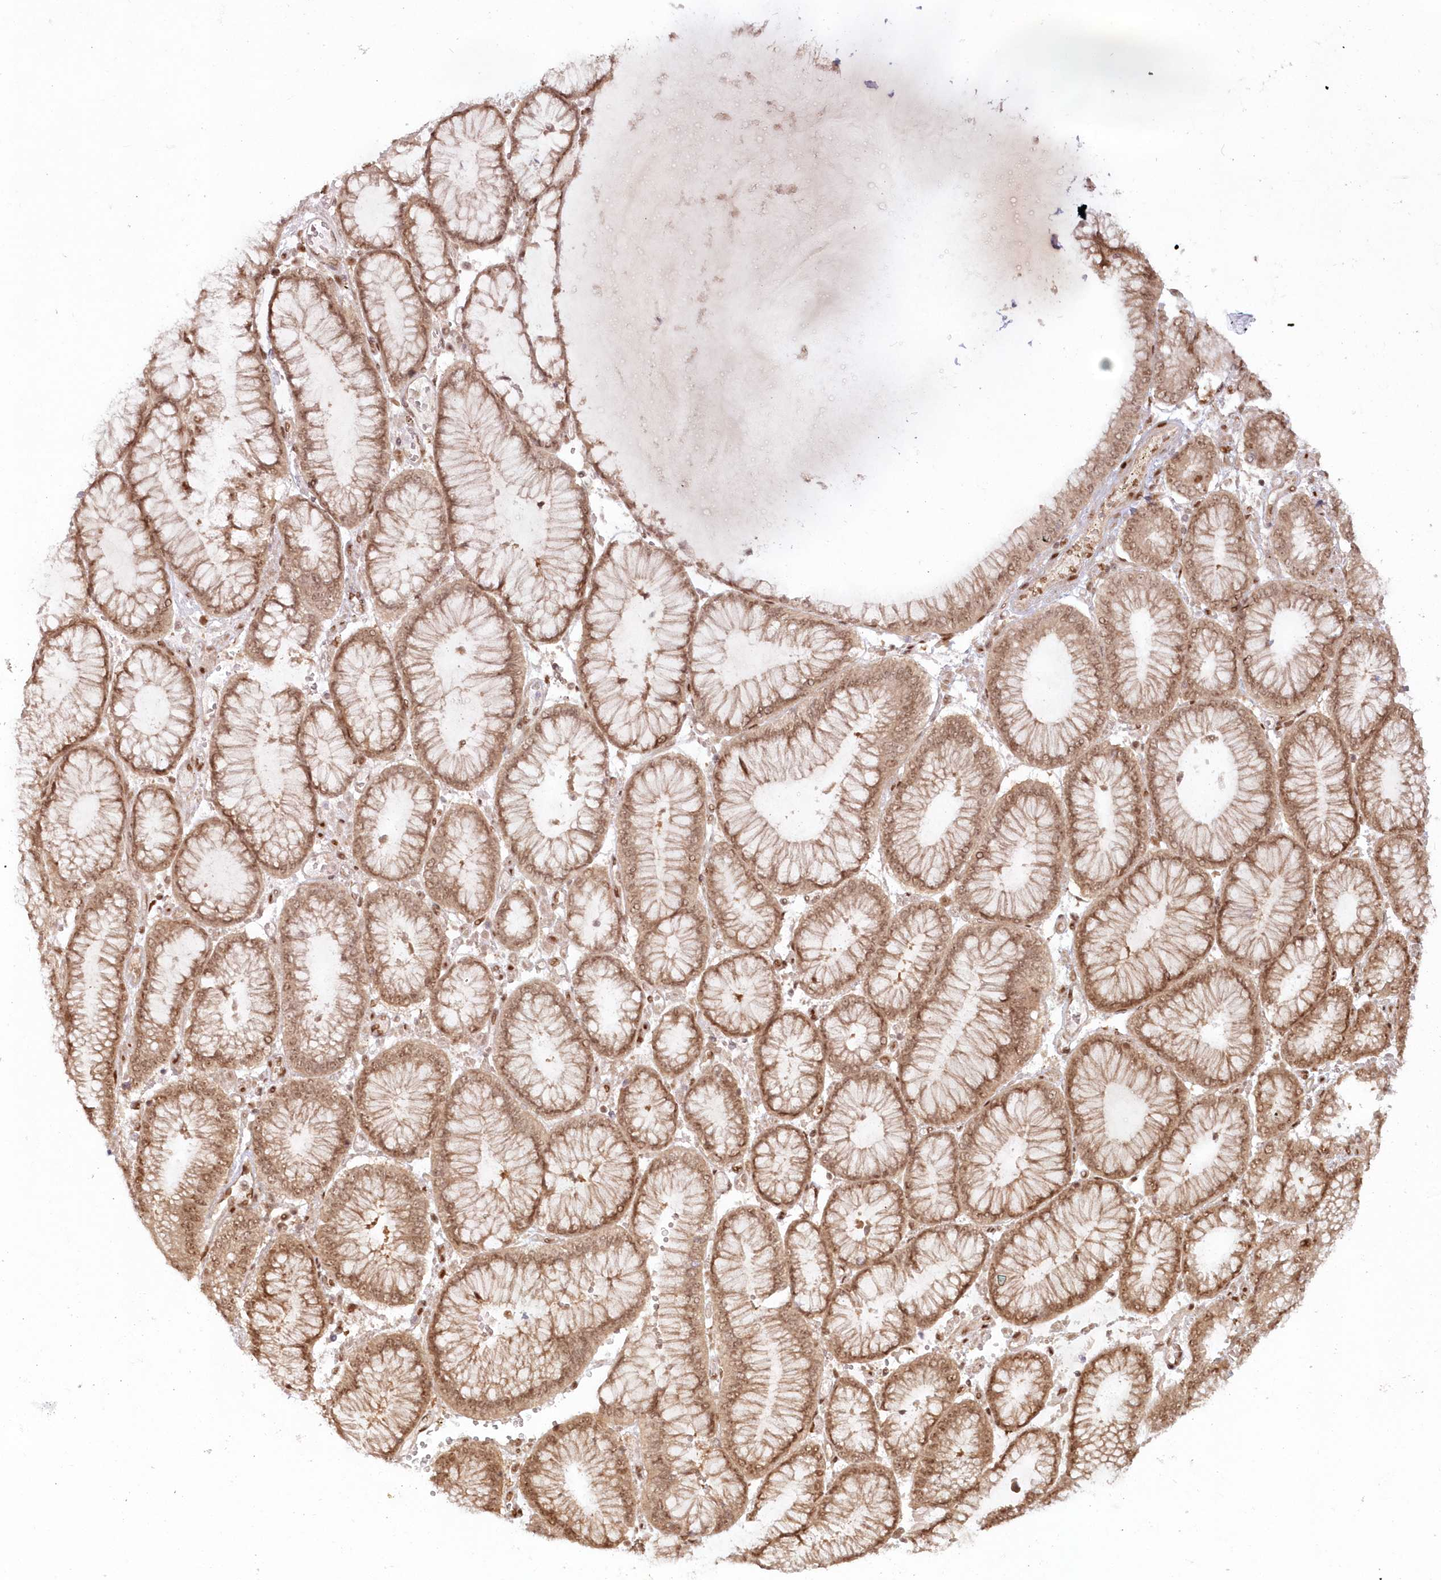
{"staining": {"intensity": "moderate", "quantity": ">75%", "location": "cytoplasmic/membranous,nuclear"}, "tissue": "stomach cancer", "cell_type": "Tumor cells", "image_type": "cancer", "snomed": [{"axis": "morphology", "description": "Adenocarcinoma, NOS"}, {"axis": "topography", "description": "Stomach"}], "caption": "Moderate cytoplasmic/membranous and nuclear protein staining is identified in about >75% of tumor cells in stomach adenocarcinoma.", "gene": "TOGARAM2", "patient": {"sex": "male", "age": 76}}